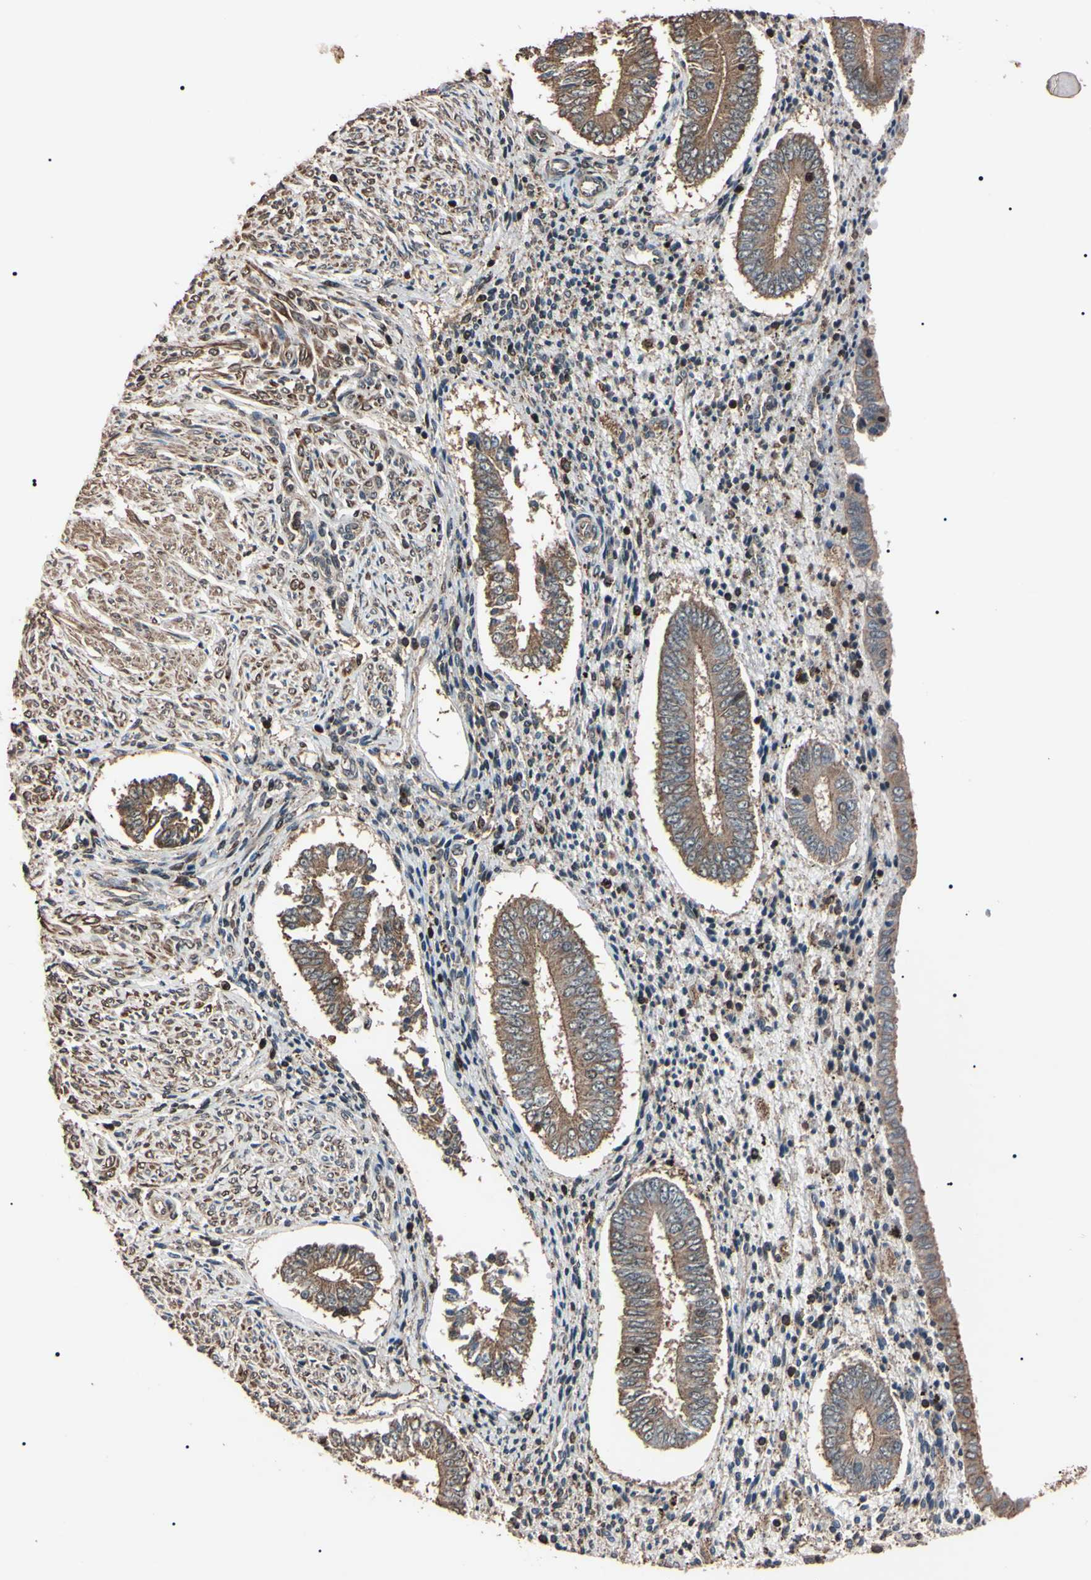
{"staining": {"intensity": "weak", "quantity": ">75%", "location": "cytoplasmic/membranous"}, "tissue": "endometrium", "cell_type": "Cells in endometrial stroma", "image_type": "normal", "snomed": [{"axis": "morphology", "description": "Normal tissue, NOS"}, {"axis": "topography", "description": "Endometrium"}], "caption": "Immunohistochemistry photomicrograph of benign endometrium: endometrium stained using IHC reveals low levels of weak protein expression localized specifically in the cytoplasmic/membranous of cells in endometrial stroma, appearing as a cytoplasmic/membranous brown color.", "gene": "TNFRSF1A", "patient": {"sex": "female", "age": 42}}